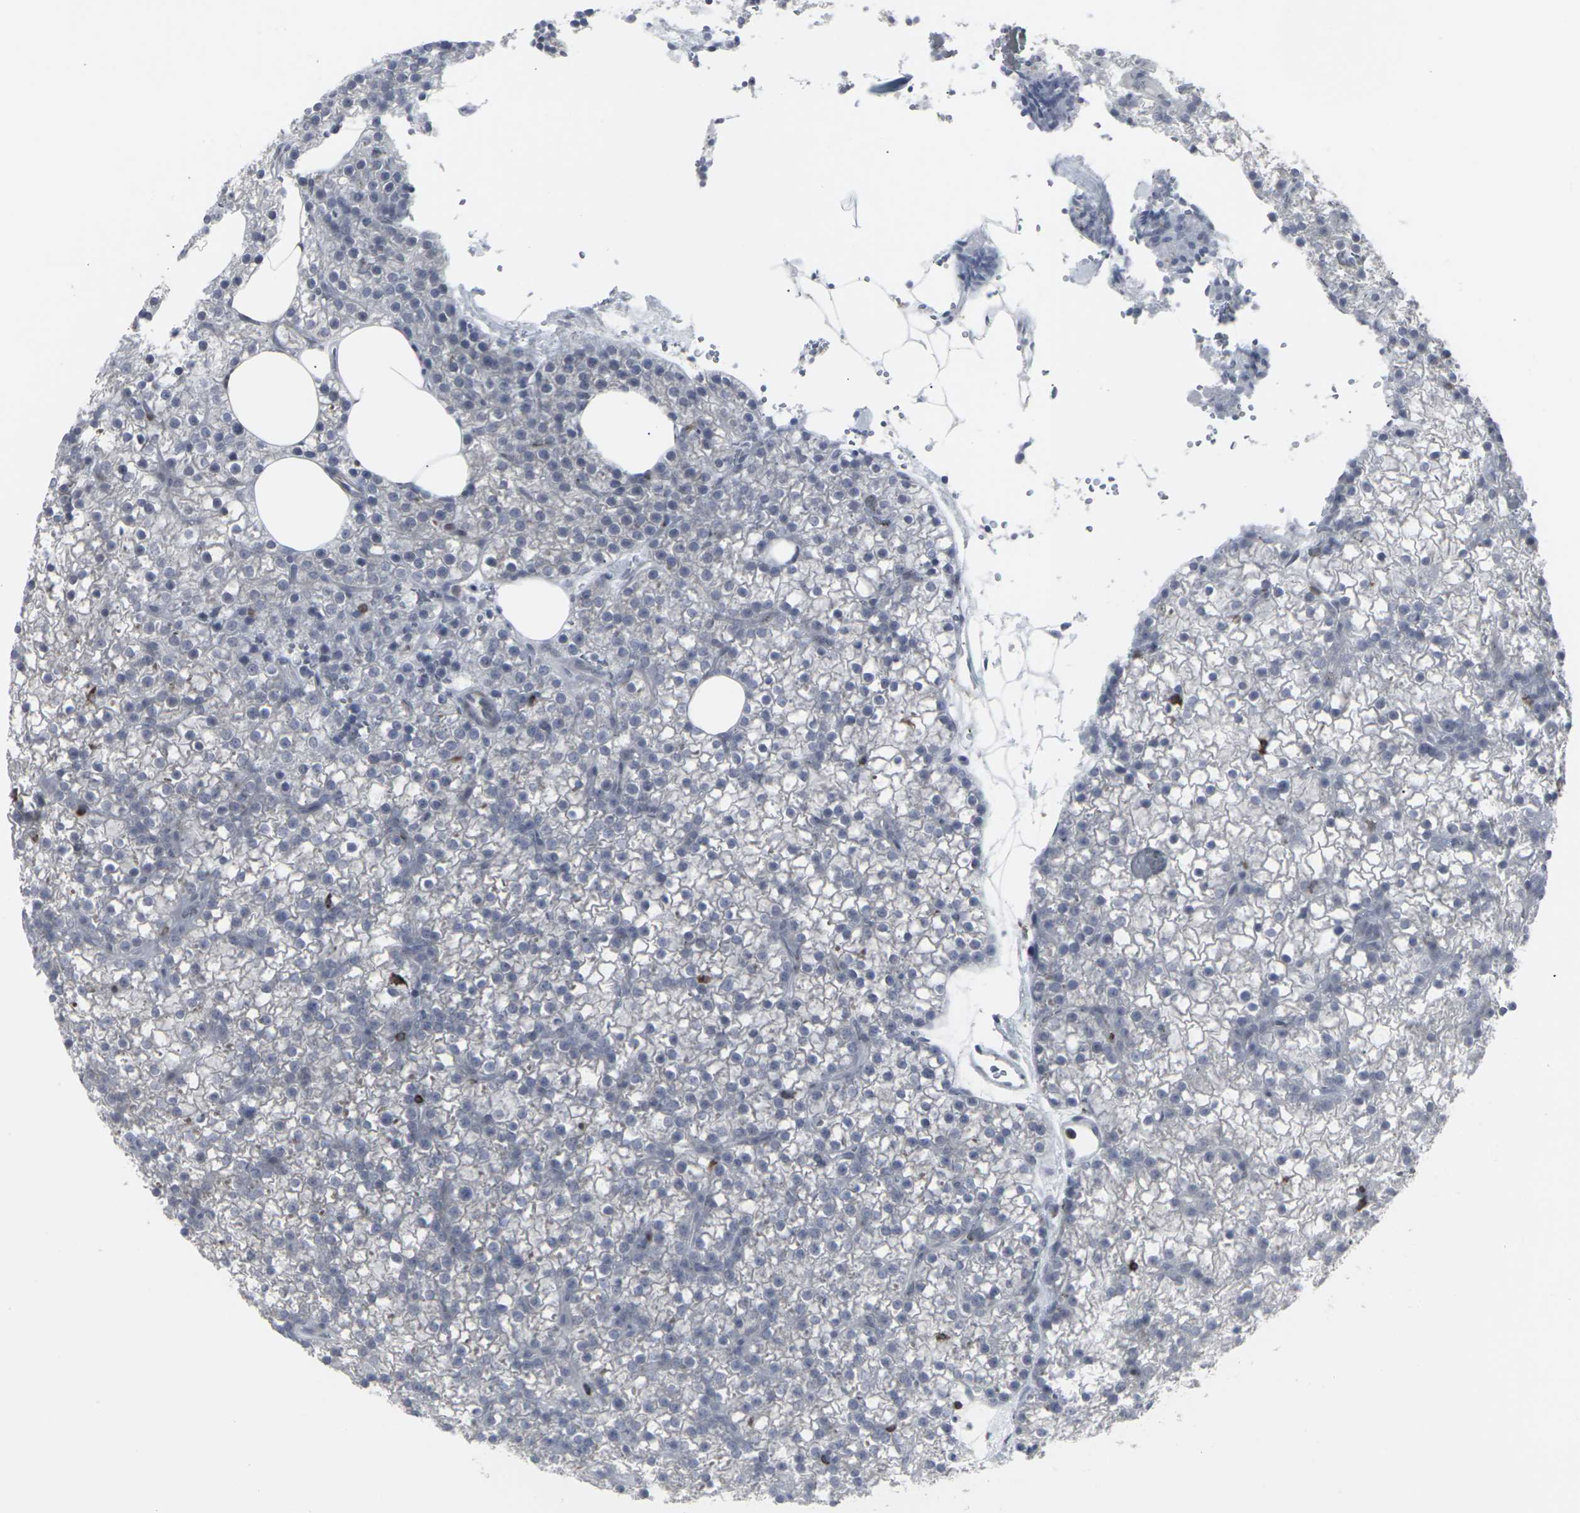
{"staining": {"intensity": "negative", "quantity": "none", "location": "none"}, "tissue": "parathyroid gland", "cell_type": "Glandular cells", "image_type": "normal", "snomed": [{"axis": "morphology", "description": "Normal tissue, NOS"}, {"axis": "morphology", "description": "Adenoma, NOS"}, {"axis": "topography", "description": "Parathyroid gland"}], "caption": "An immunohistochemistry (IHC) photomicrograph of normal parathyroid gland is shown. There is no staining in glandular cells of parathyroid gland. The staining was performed using DAB (3,3'-diaminobenzidine) to visualize the protein expression in brown, while the nuclei were stained in blue with hematoxylin (Magnification: 20x).", "gene": "APOBEC2", "patient": {"sex": "female", "age": 70}}